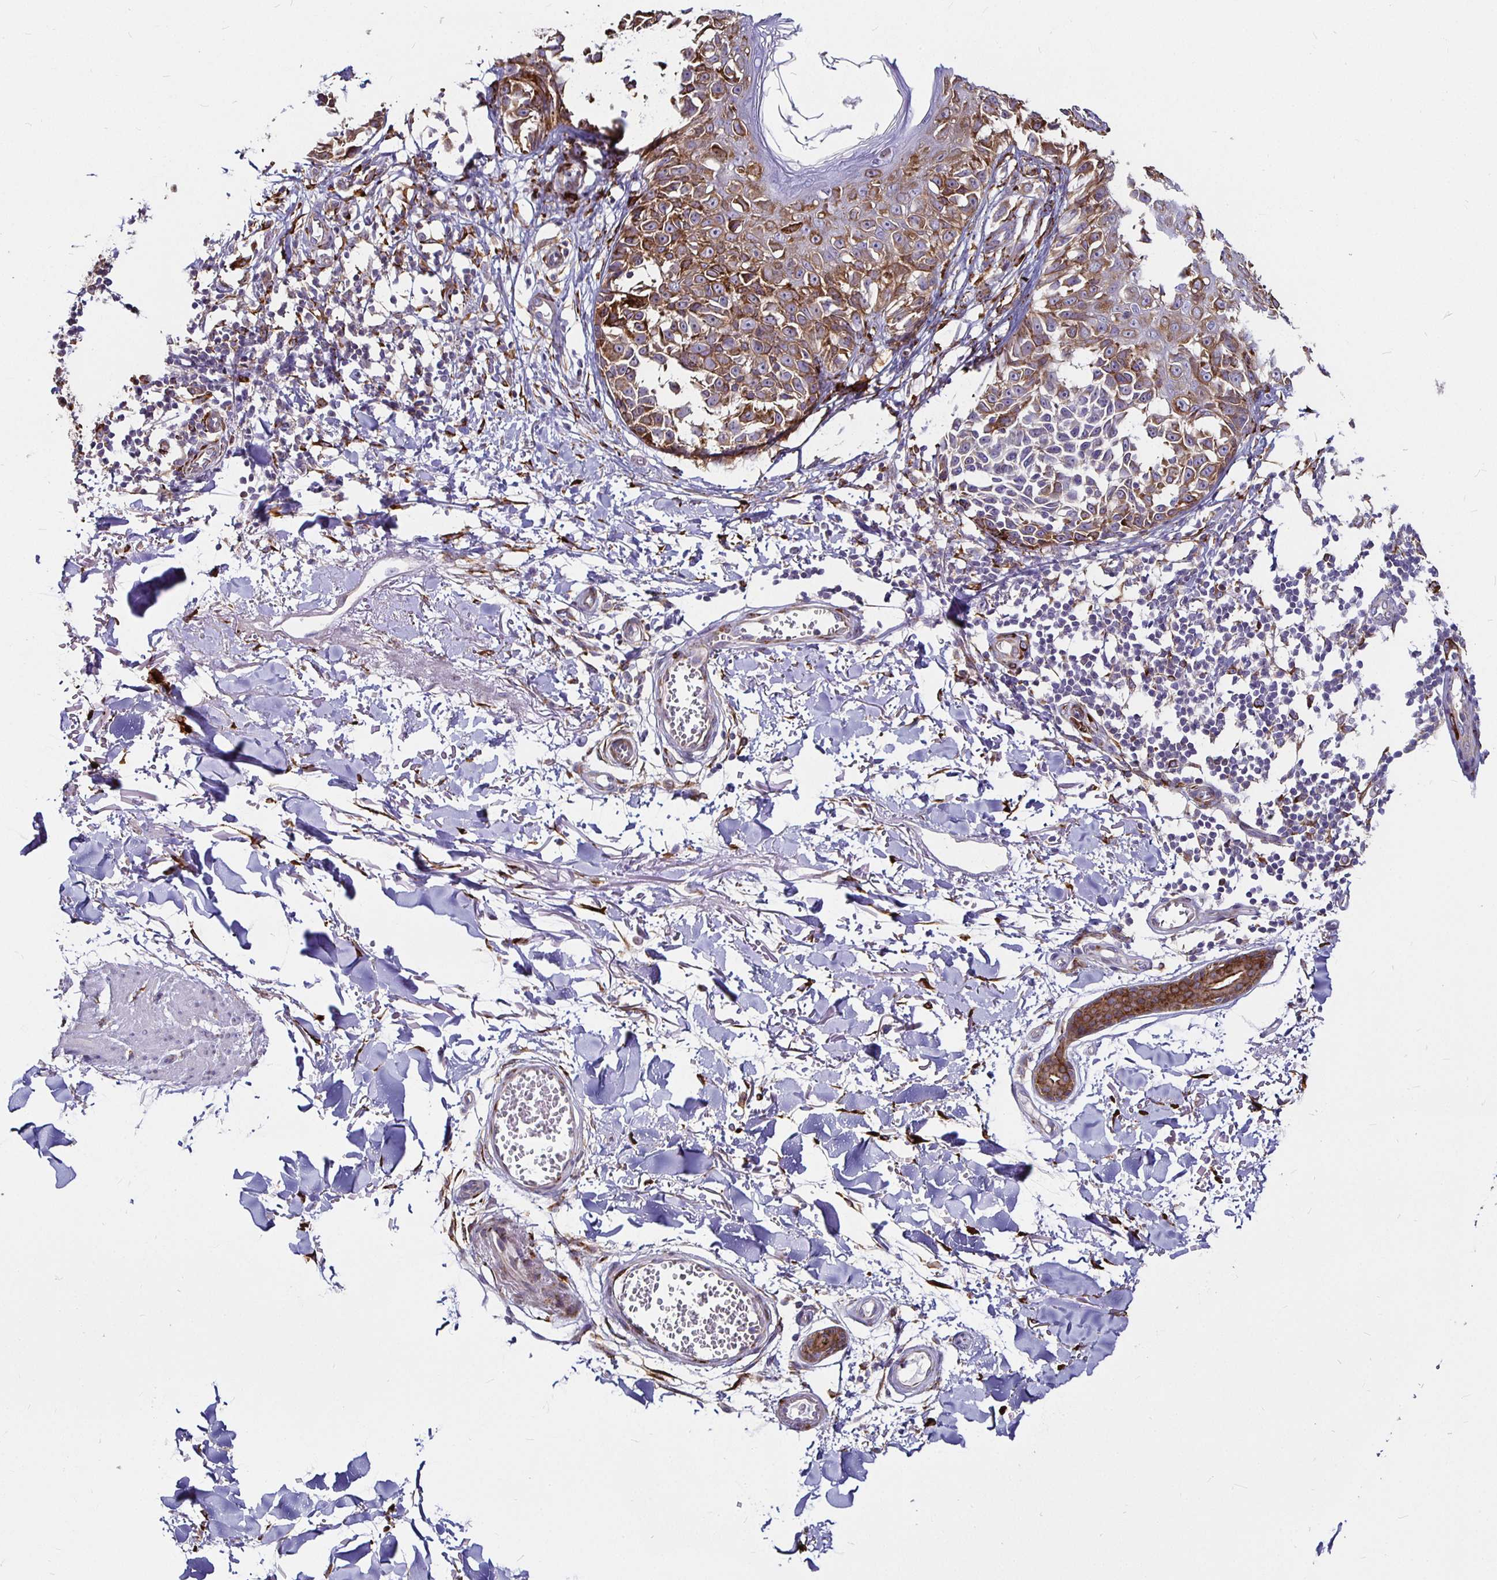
{"staining": {"intensity": "moderate", "quantity": ">75%", "location": "cytoplasmic/membranous"}, "tissue": "melanoma", "cell_type": "Tumor cells", "image_type": "cancer", "snomed": [{"axis": "morphology", "description": "Malignant melanoma, NOS"}, {"axis": "topography", "description": "Skin"}], "caption": "A histopathology image showing moderate cytoplasmic/membranous staining in approximately >75% of tumor cells in melanoma, as visualized by brown immunohistochemical staining.", "gene": "P4HA2", "patient": {"sex": "male", "age": 73}}